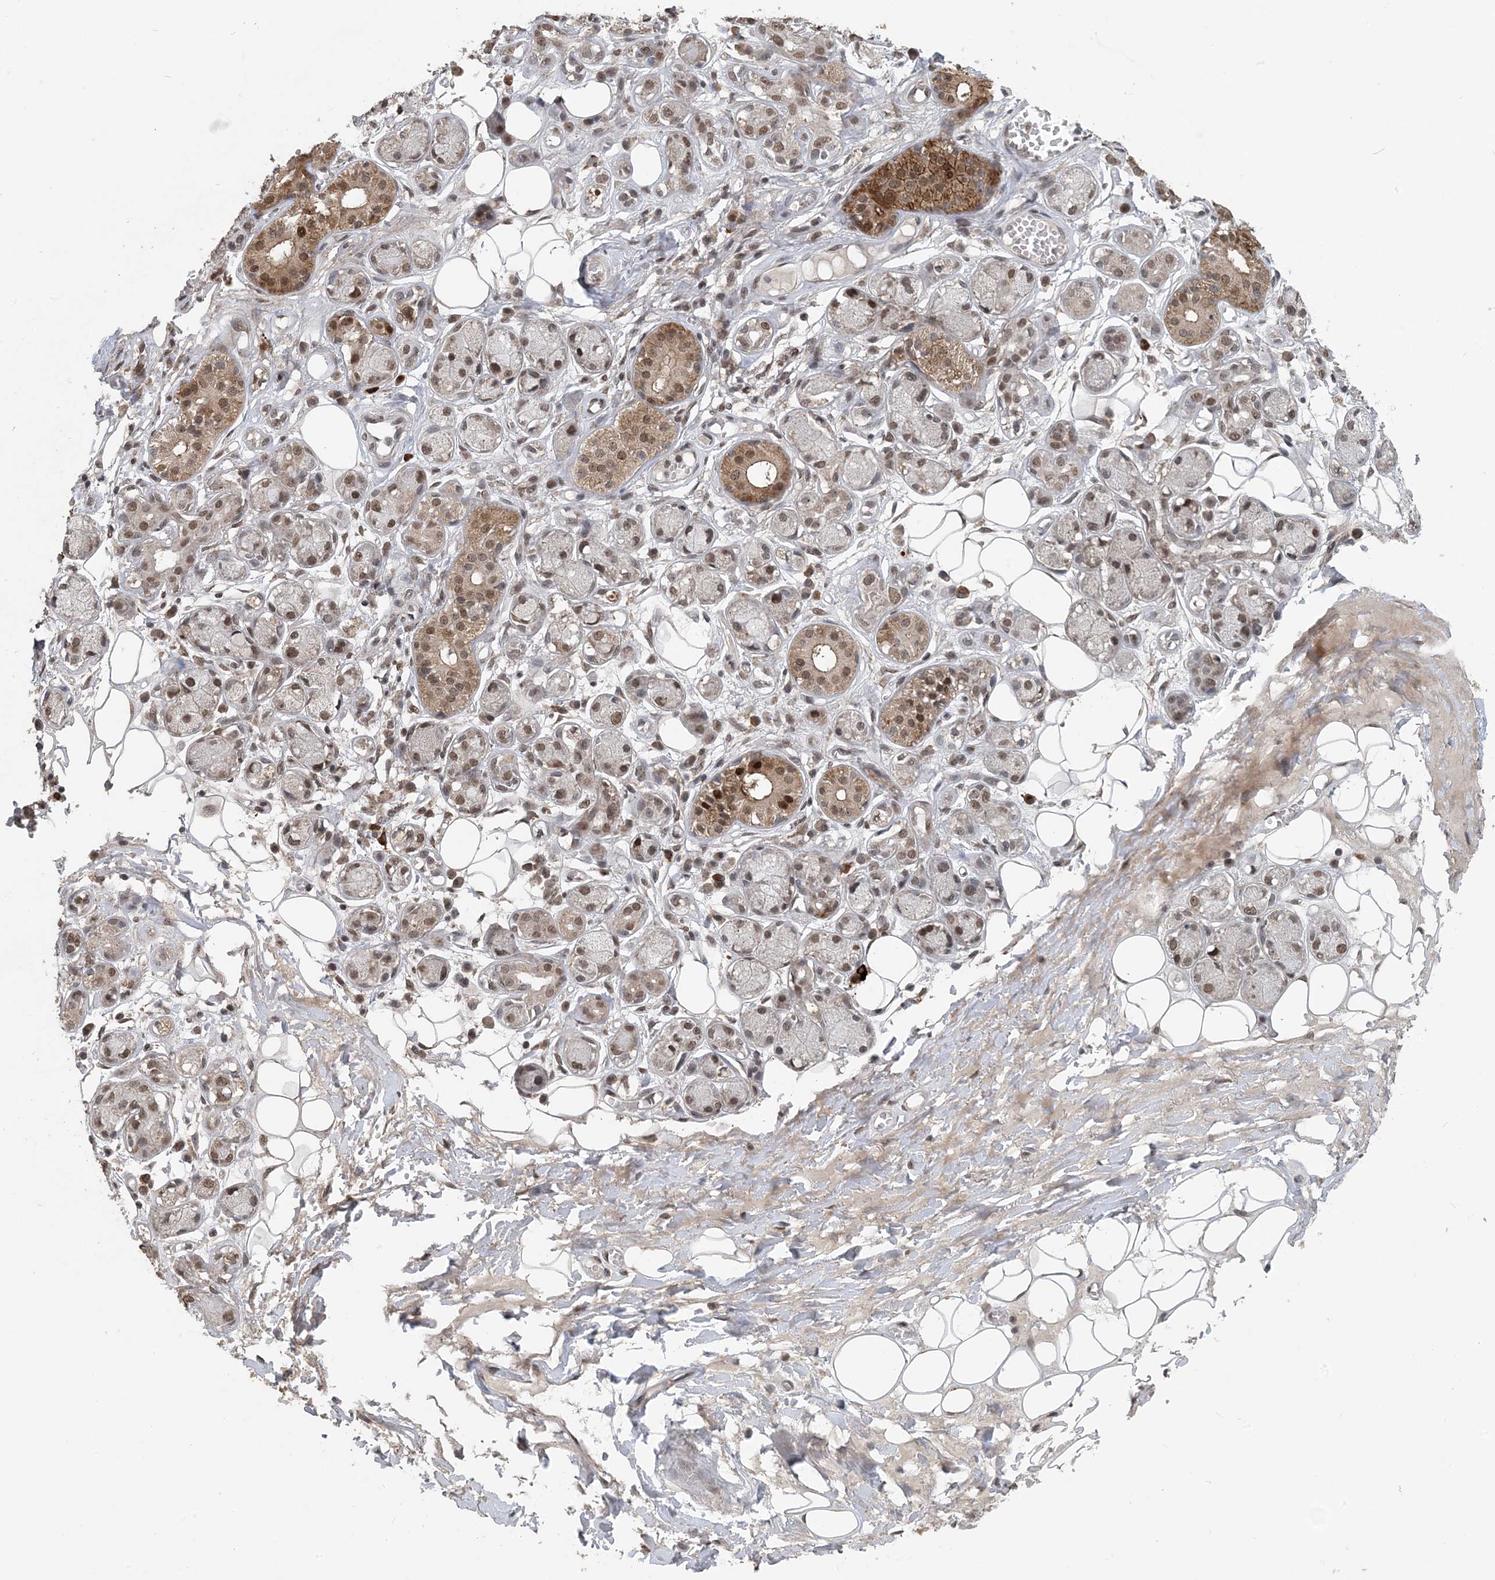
{"staining": {"intensity": "weak", "quantity": ">75%", "location": "nuclear"}, "tissue": "adipose tissue", "cell_type": "Adipocytes", "image_type": "normal", "snomed": [{"axis": "morphology", "description": "Normal tissue, NOS"}, {"axis": "morphology", "description": "Inflammation, NOS"}, {"axis": "topography", "description": "Salivary gland"}, {"axis": "topography", "description": "Peripheral nerve tissue"}], "caption": "About >75% of adipocytes in benign adipose tissue reveal weak nuclear protein expression as visualized by brown immunohistochemical staining.", "gene": "MBD2", "patient": {"sex": "female", "age": 75}}